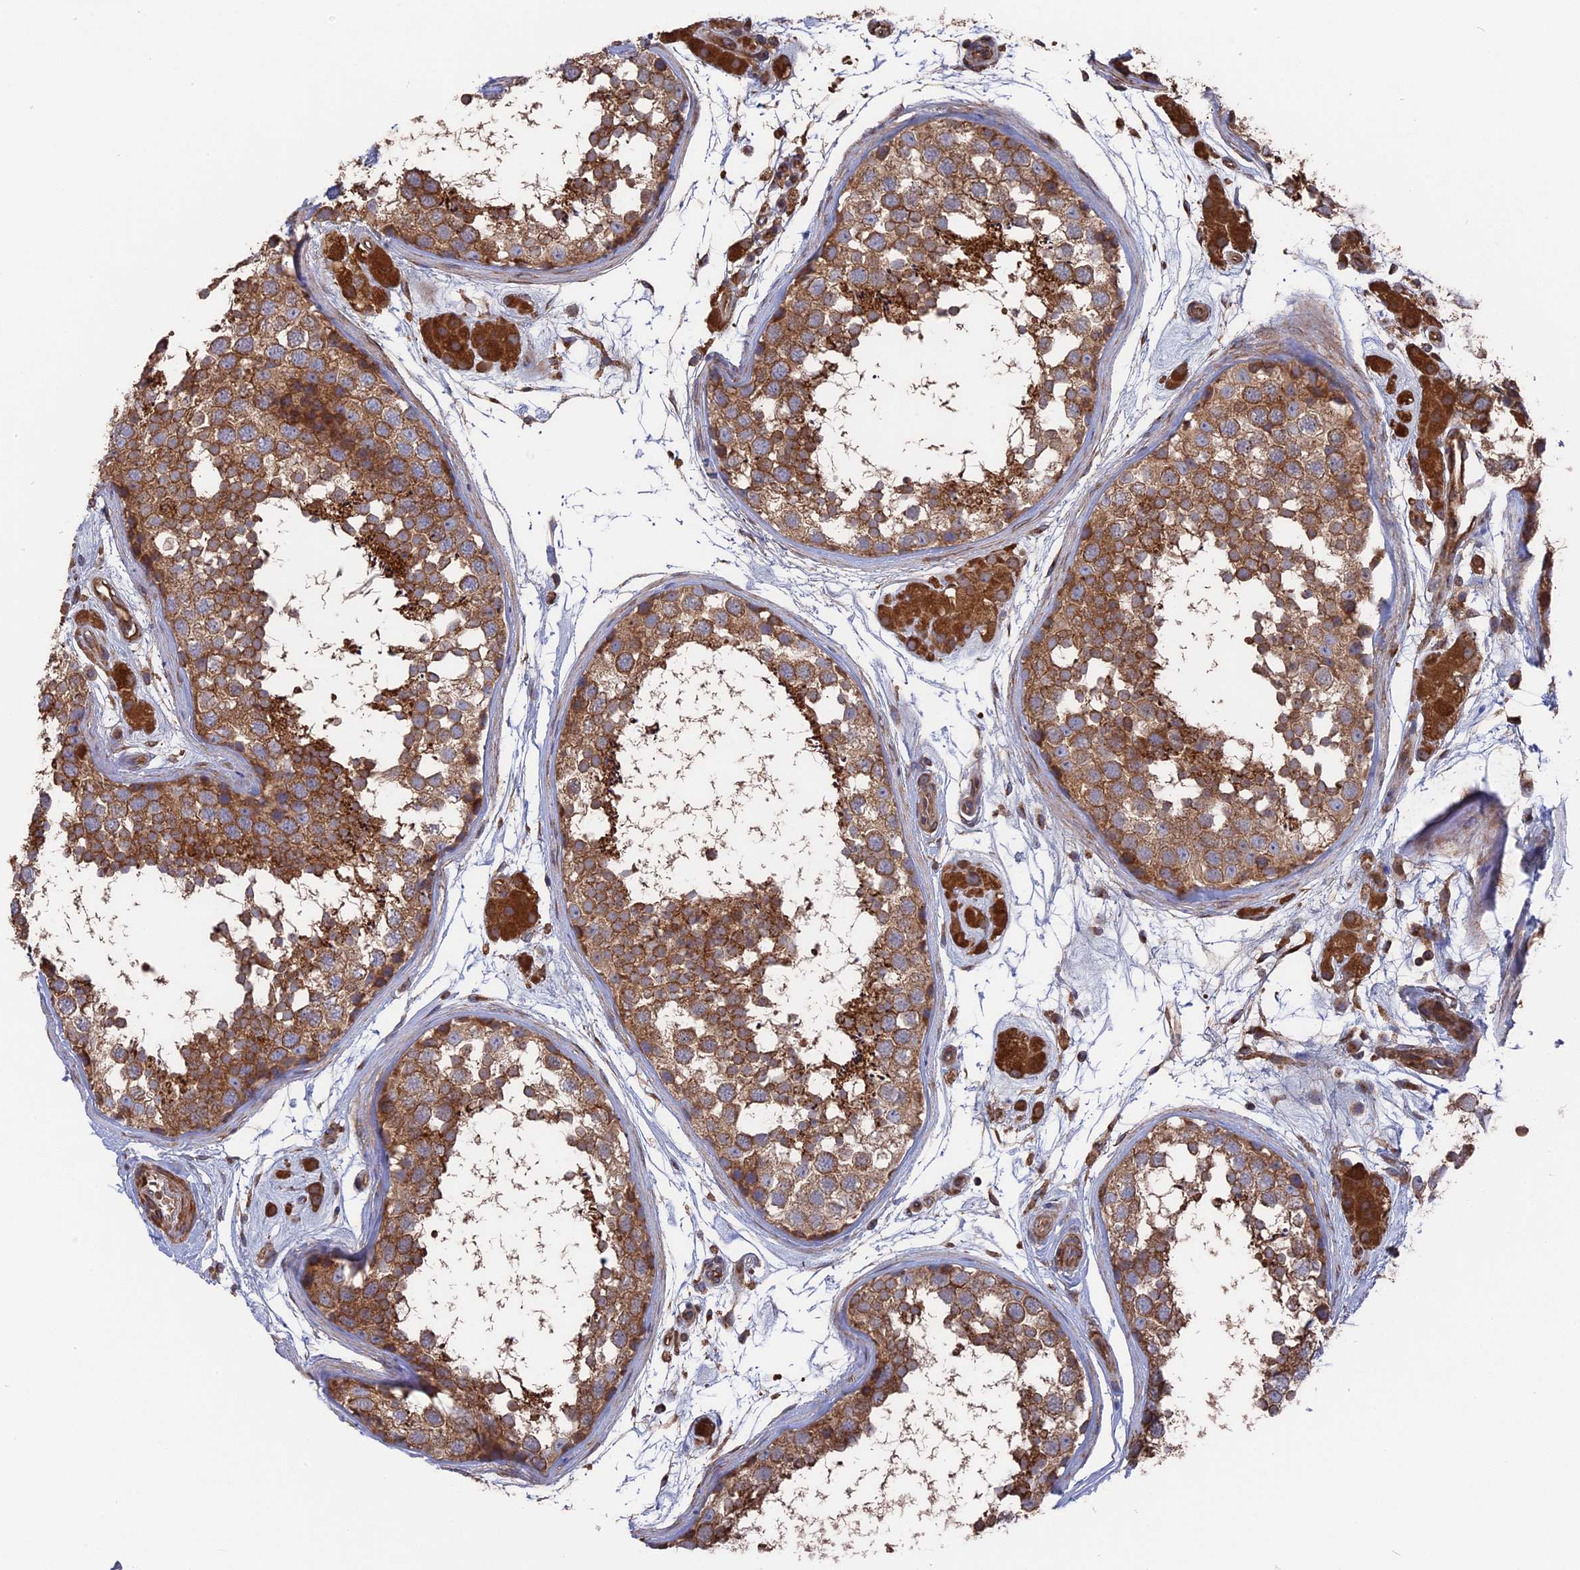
{"staining": {"intensity": "strong", "quantity": ">75%", "location": "cytoplasmic/membranous"}, "tissue": "testis", "cell_type": "Cells in seminiferous ducts", "image_type": "normal", "snomed": [{"axis": "morphology", "description": "Normal tissue, NOS"}, {"axis": "topography", "description": "Testis"}], "caption": "This histopathology image demonstrates immunohistochemistry staining of benign testis, with high strong cytoplasmic/membranous staining in about >75% of cells in seminiferous ducts.", "gene": "TELO2", "patient": {"sex": "male", "age": 56}}